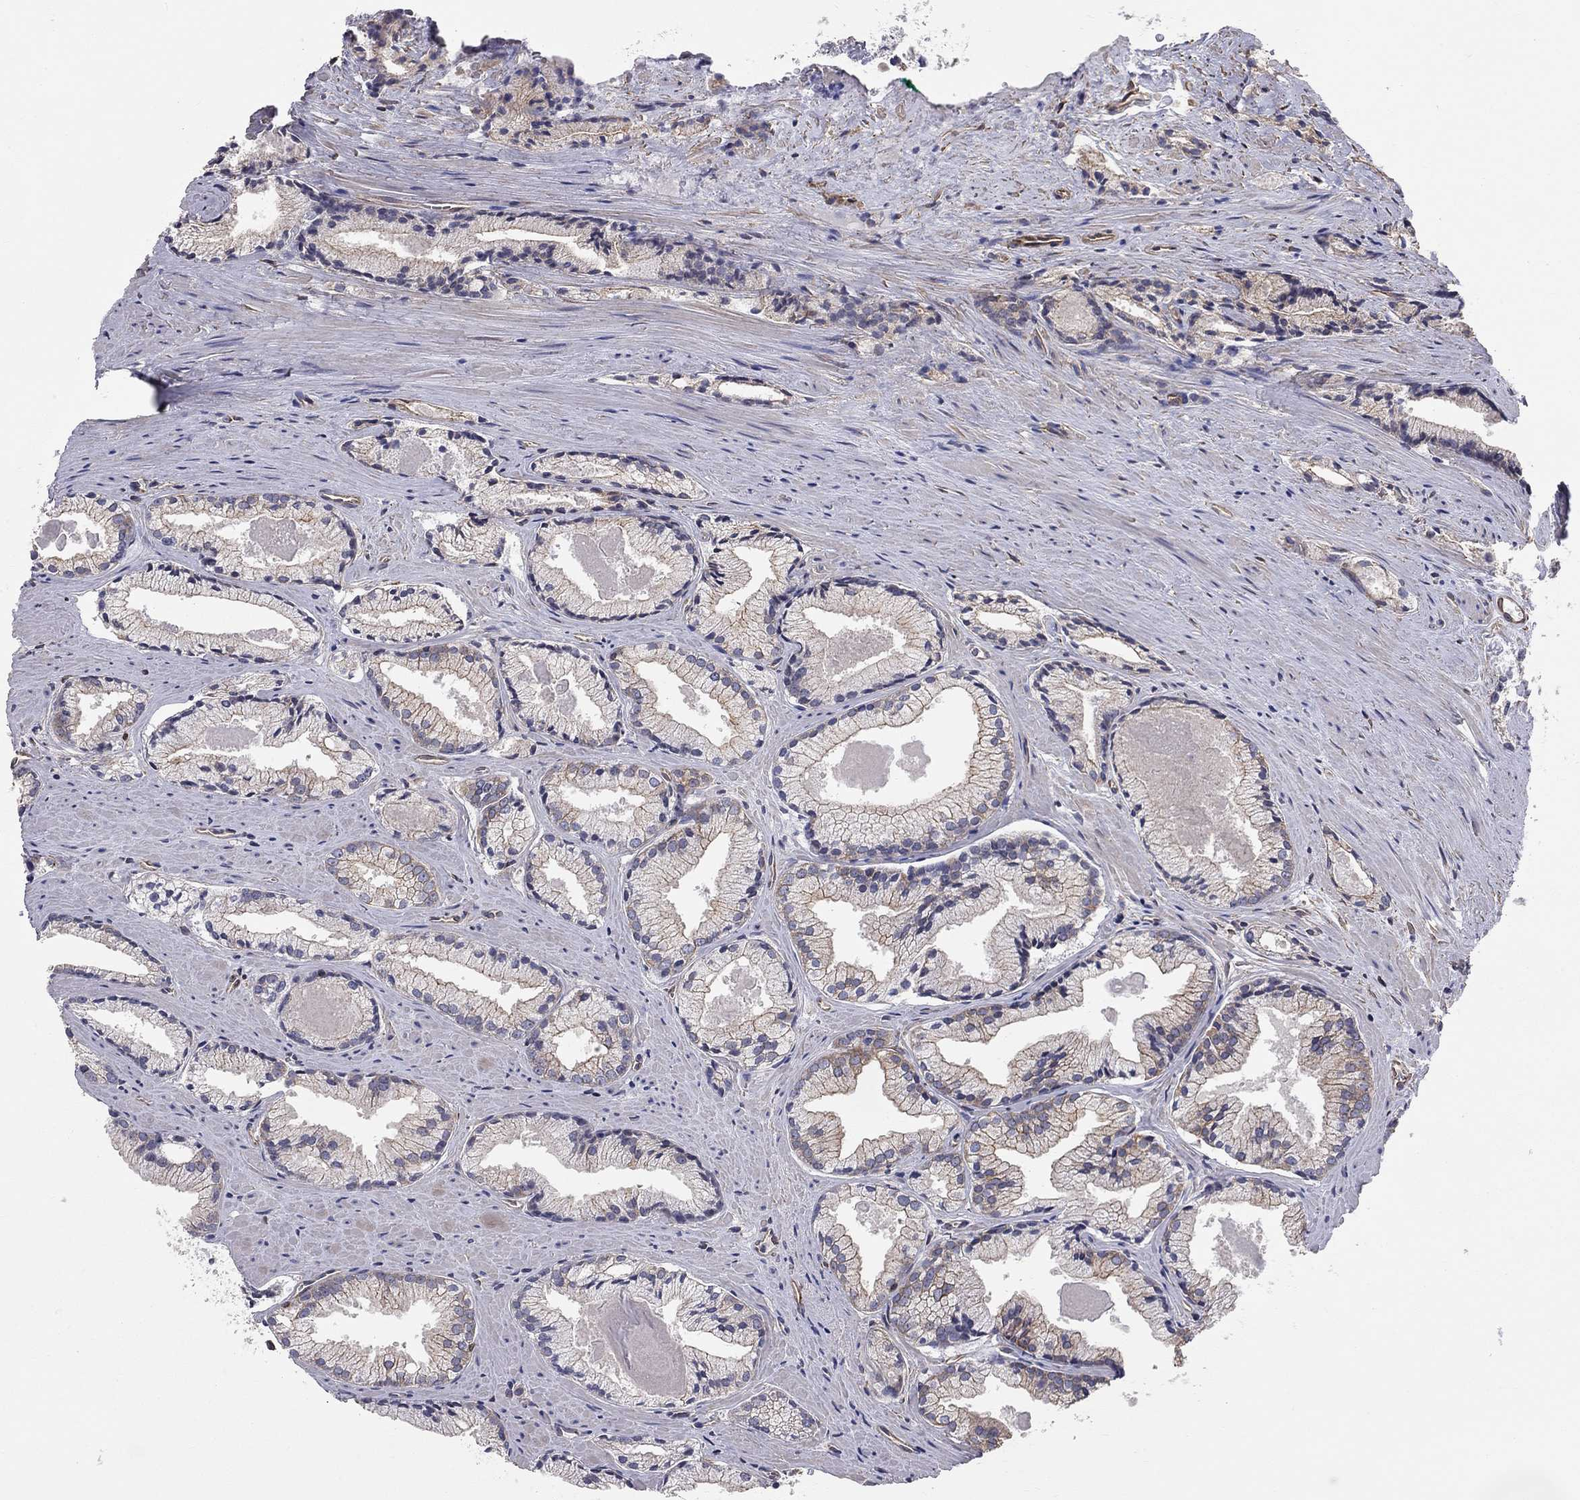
{"staining": {"intensity": "moderate", "quantity": "<25%", "location": "cytoplasmic/membranous"}, "tissue": "prostate cancer", "cell_type": "Tumor cells", "image_type": "cancer", "snomed": [{"axis": "morphology", "description": "Adenocarcinoma, NOS"}, {"axis": "morphology", "description": "Adenocarcinoma, High grade"}, {"axis": "topography", "description": "Prostate"}], "caption": "Immunohistochemical staining of prostate high-grade adenocarcinoma reveals low levels of moderate cytoplasmic/membranous expression in about <25% of tumor cells. Using DAB (3,3'-diaminobenzidine) (brown) and hematoxylin (blue) stains, captured at high magnification using brightfield microscopy.", "gene": "BICDL2", "patient": {"sex": "male", "age": 70}}